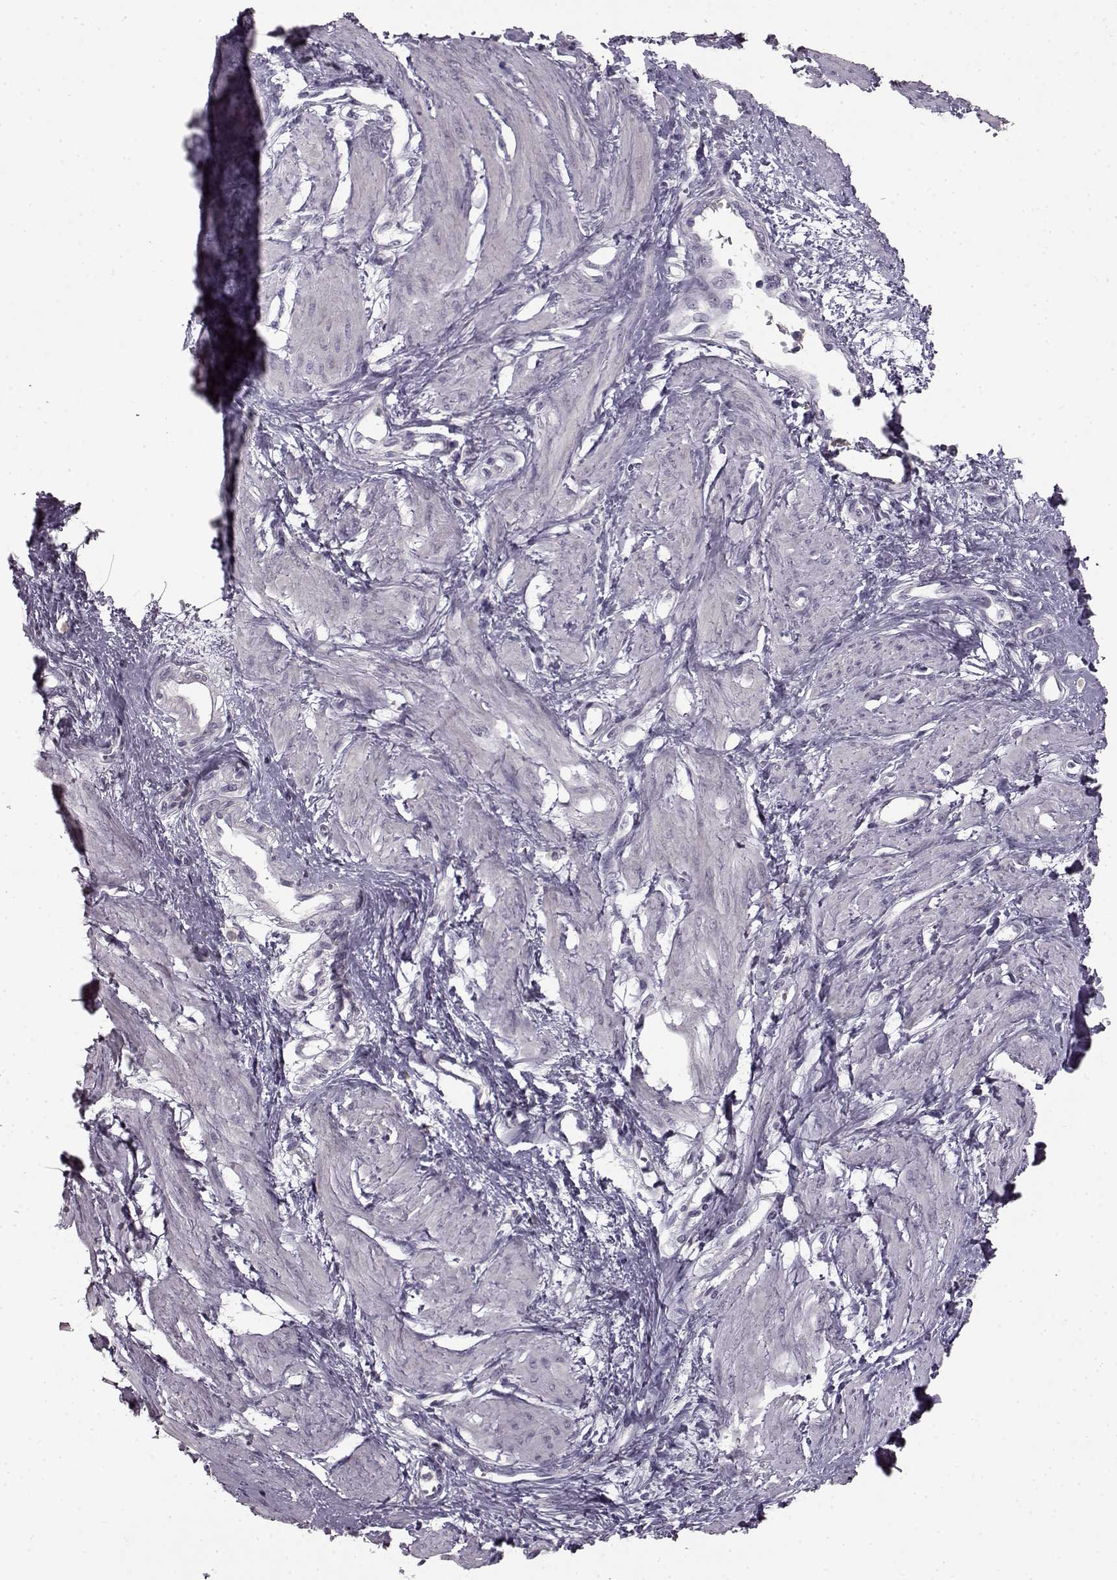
{"staining": {"intensity": "negative", "quantity": "none", "location": "none"}, "tissue": "smooth muscle", "cell_type": "Smooth muscle cells", "image_type": "normal", "snomed": [{"axis": "morphology", "description": "Normal tissue, NOS"}, {"axis": "topography", "description": "Smooth muscle"}, {"axis": "topography", "description": "Uterus"}], "caption": "The histopathology image demonstrates no significant positivity in smooth muscle cells of smooth muscle. (DAB immunohistochemistry with hematoxylin counter stain).", "gene": "LHB", "patient": {"sex": "female", "age": 39}}